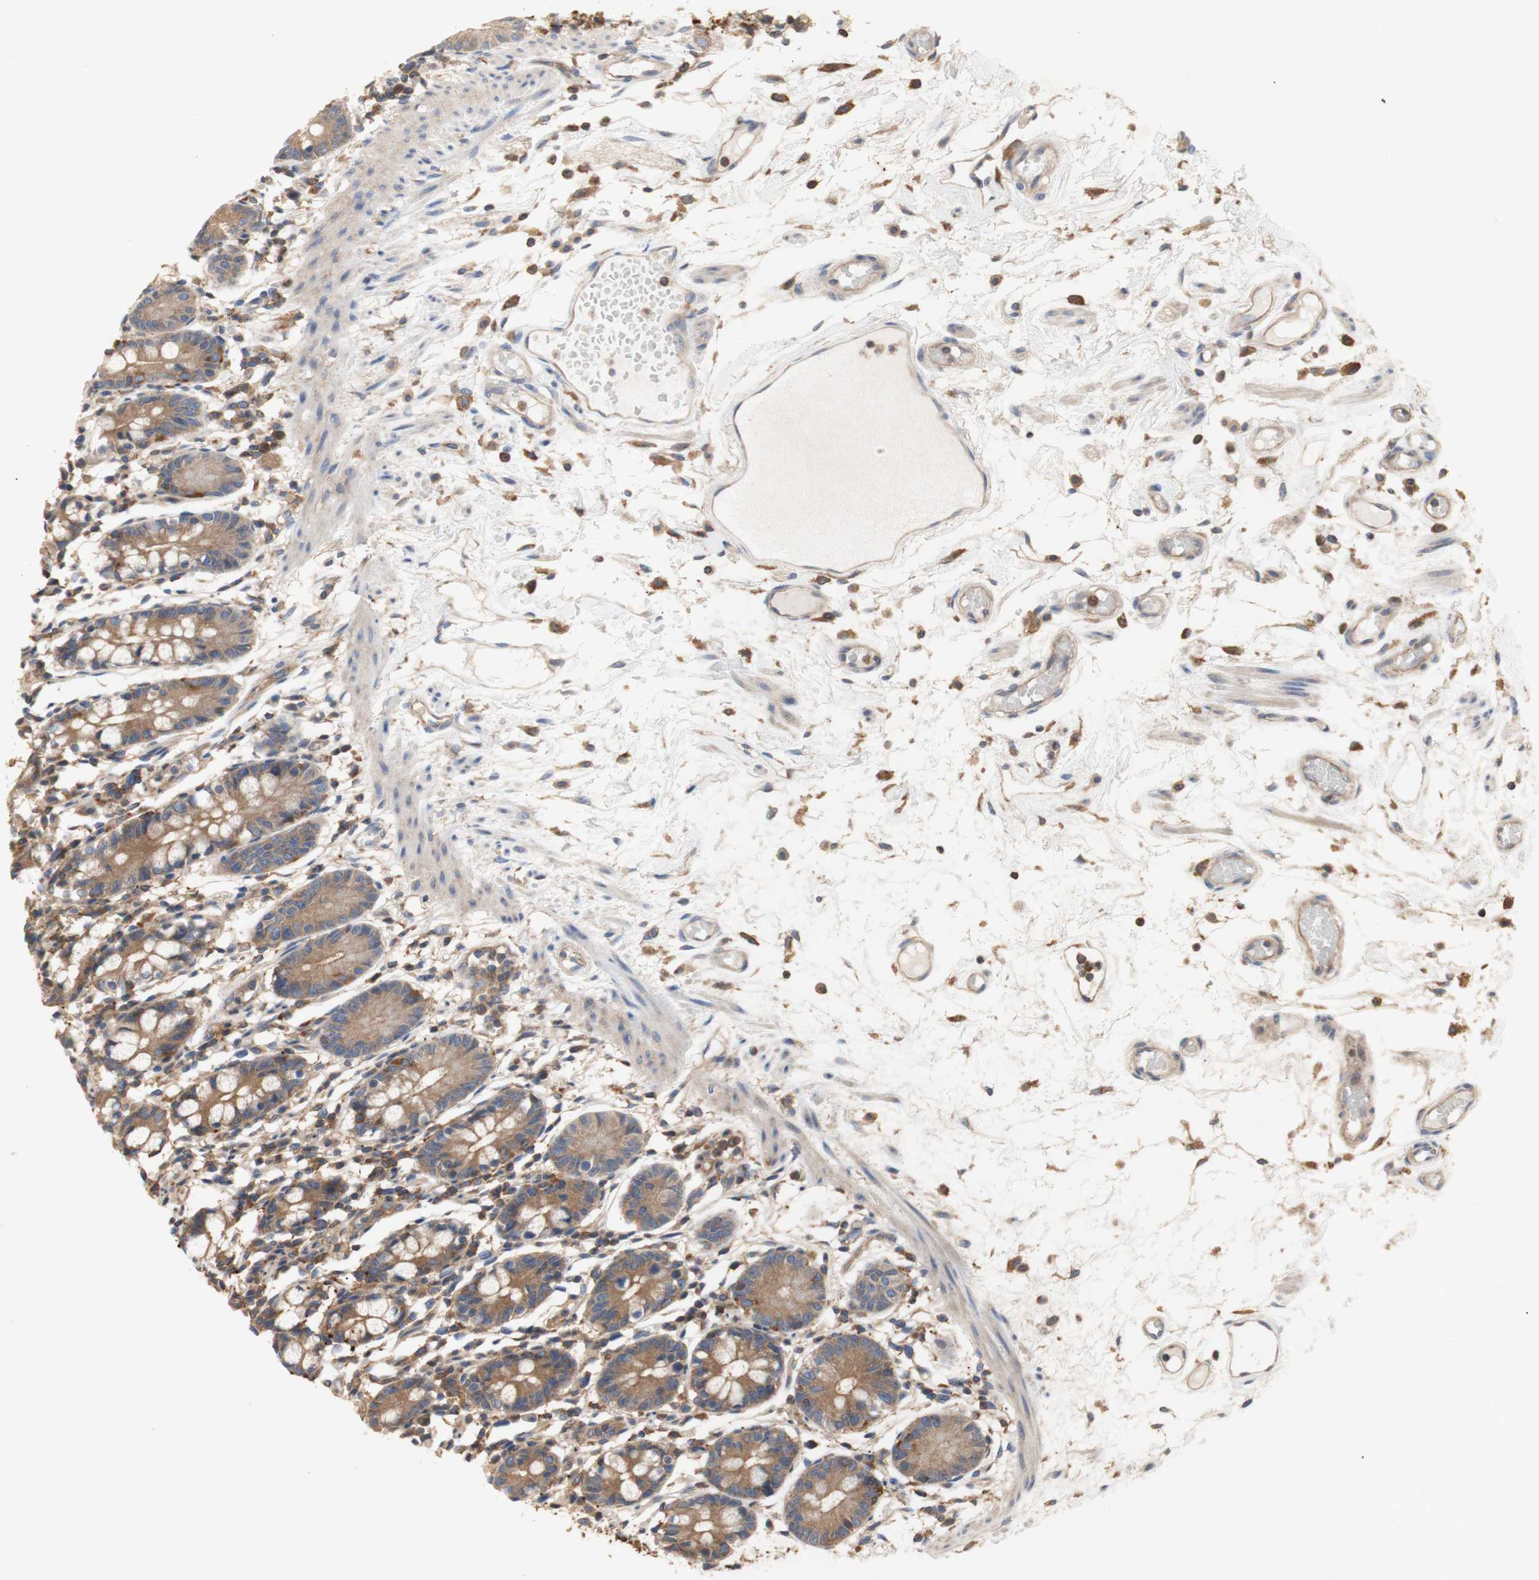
{"staining": {"intensity": "moderate", "quantity": ">75%", "location": "cytoplasmic/membranous"}, "tissue": "small intestine", "cell_type": "Glandular cells", "image_type": "normal", "snomed": [{"axis": "morphology", "description": "Normal tissue, NOS"}, {"axis": "morphology", "description": "Cystadenocarcinoma, serous, Metastatic site"}, {"axis": "topography", "description": "Small intestine"}], "caption": "Small intestine stained with immunohistochemistry shows moderate cytoplasmic/membranous staining in about >75% of glandular cells.", "gene": "IKBKG", "patient": {"sex": "female", "age": 61}}